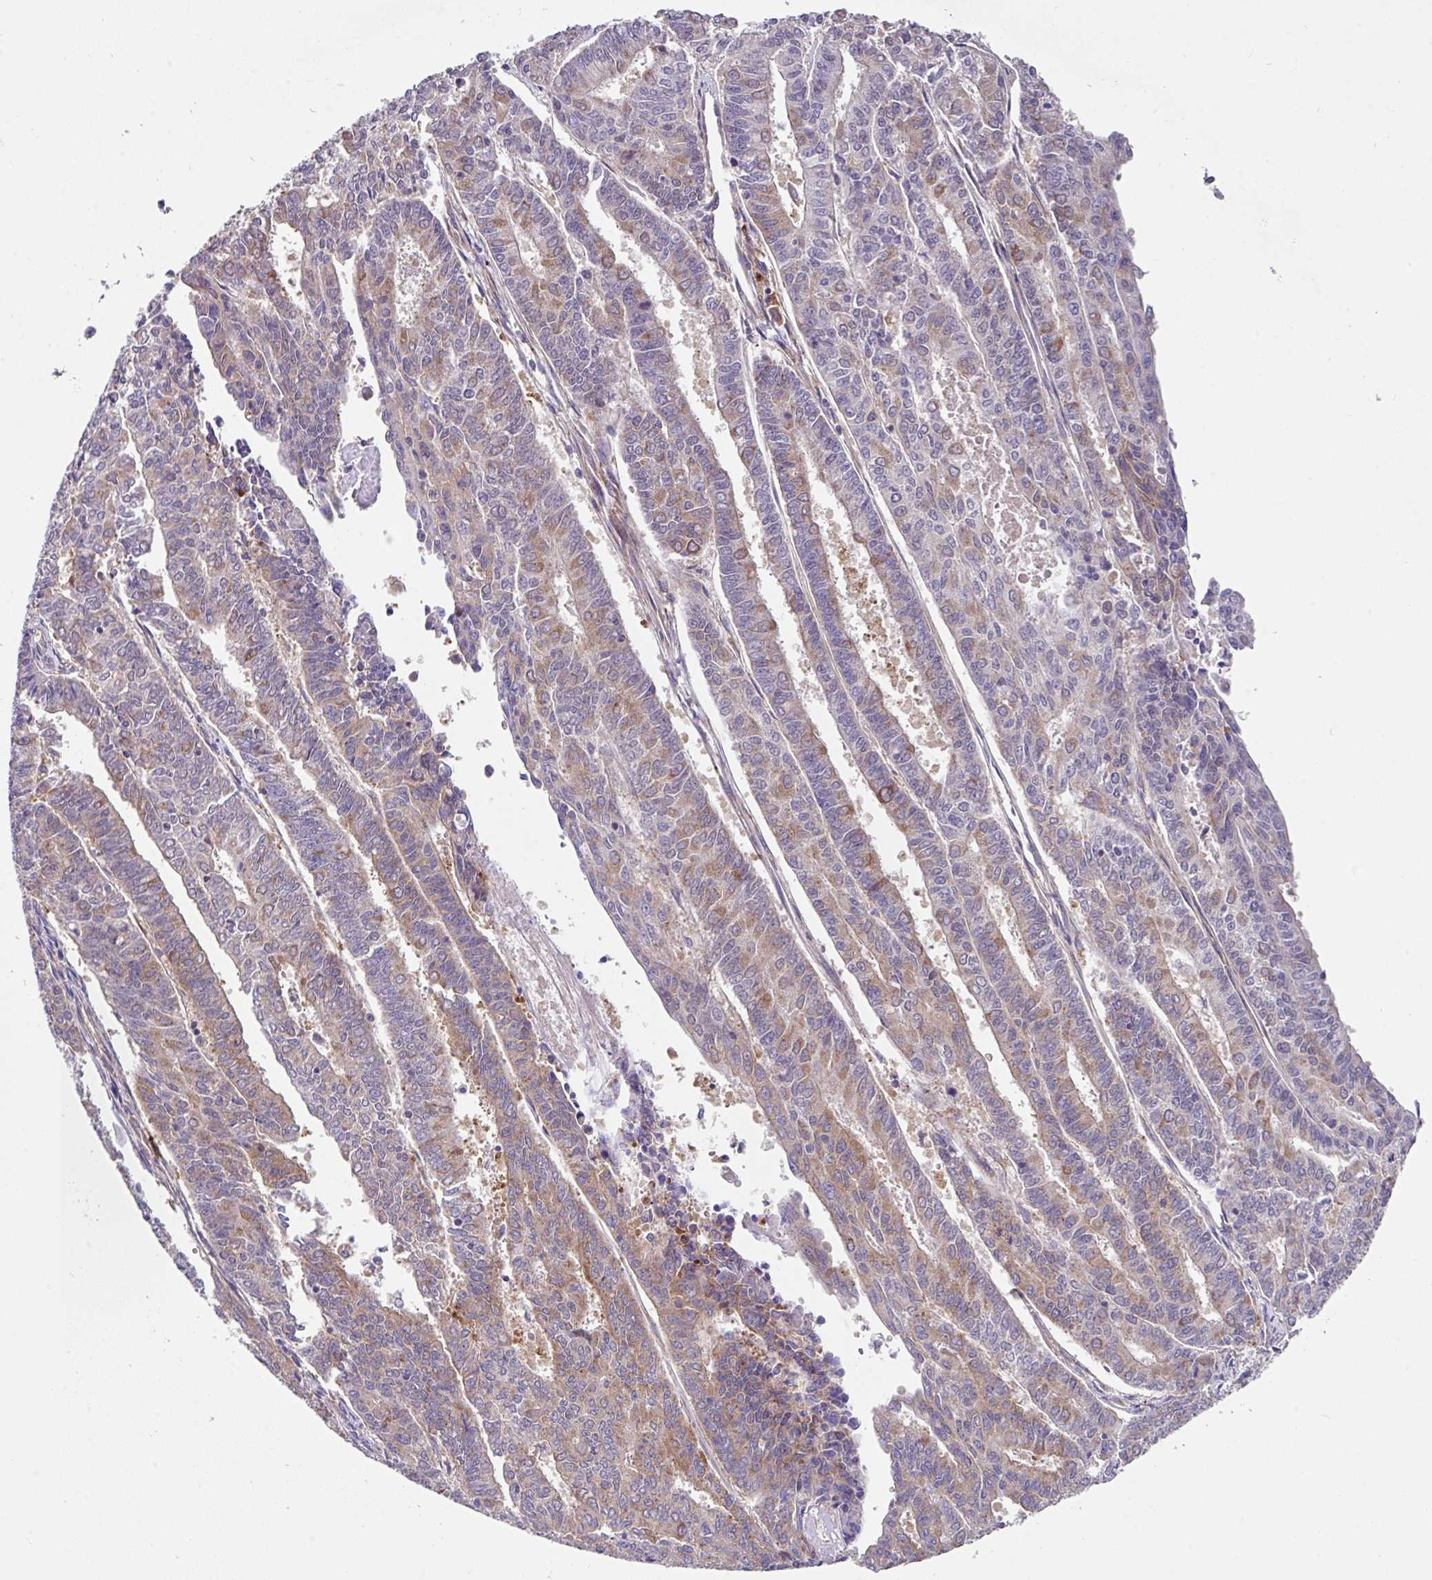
{"staining": {"intensity": "moderate", "quantity": "25%-75%", "location": "cytoplasmic/membranous"}, "tissue": "endometrial cancer", "cell_type": "Tumor cells", "image_type": "cancer", "snomed": [{"axis": "morphology", "description": "Adenocarcinoma, NOS"}, {"axis": "topography", "description": "Endometrium"}], "caption": "Adenocarcinoma (endometrial) stained for a protein (brown) displays moderate cytoplasmic/membranous positive expression in about 25%-75% of tumor cells.", "gene": "EIF4B", "patient": {"sex": "female", "age": 59}}